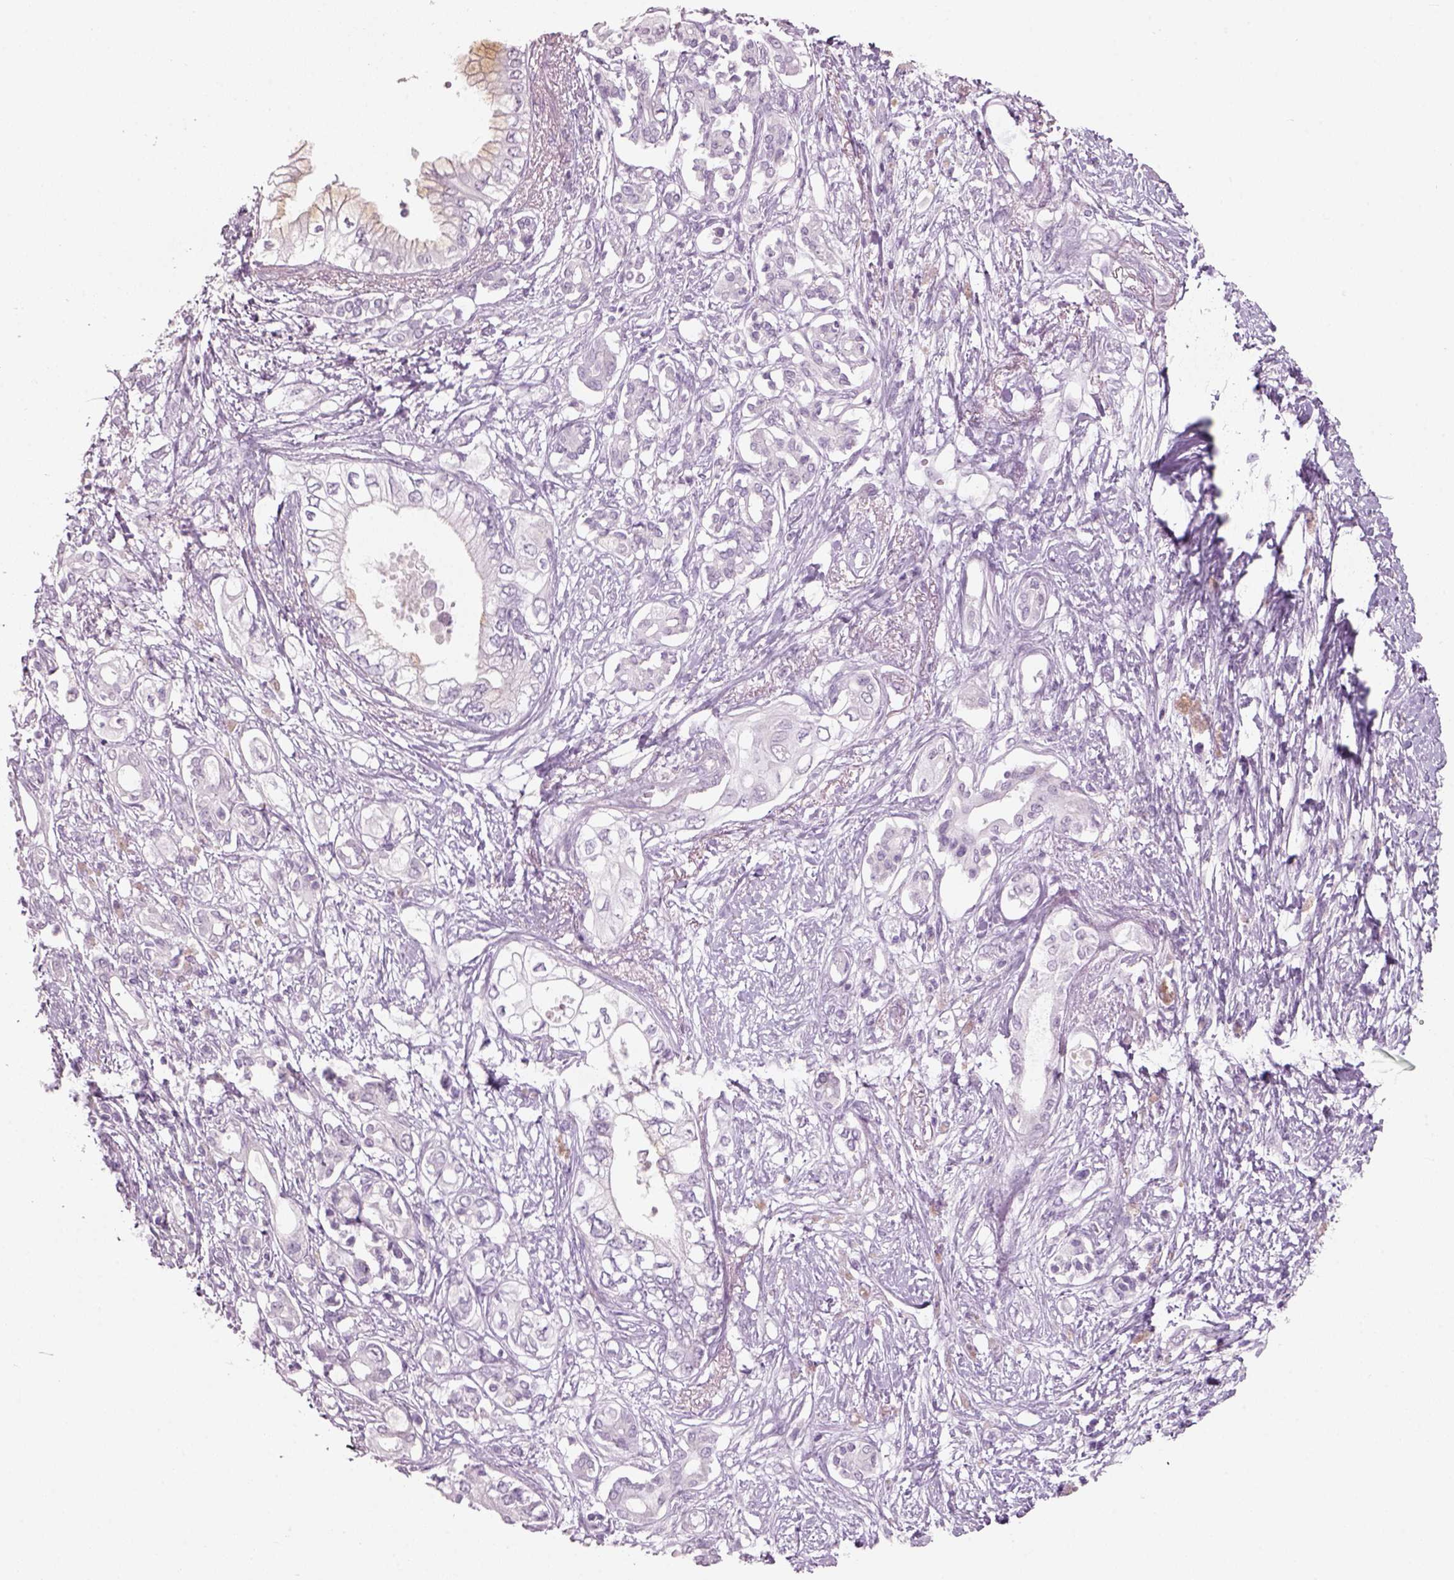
{"staining": {"intensity": "negative", "quantity": "none", "location": "none"}, "tissue": "pancreatic cancer", "cell_type": "Tumor cells", "image_type": "cancer", "snomed": [{"axis": "morphology", "description": "Adenocarcinoma, NOS"}, {"axis": "topography", "description": "Pancreas"}], "caption": "The IHC micrograph has no significant staining in tumor cells of pancreatic cancer (adenocarcinoma) tissue.", "gene": "SLC6A2", "patient": {"sex": "female", "age": 63}}